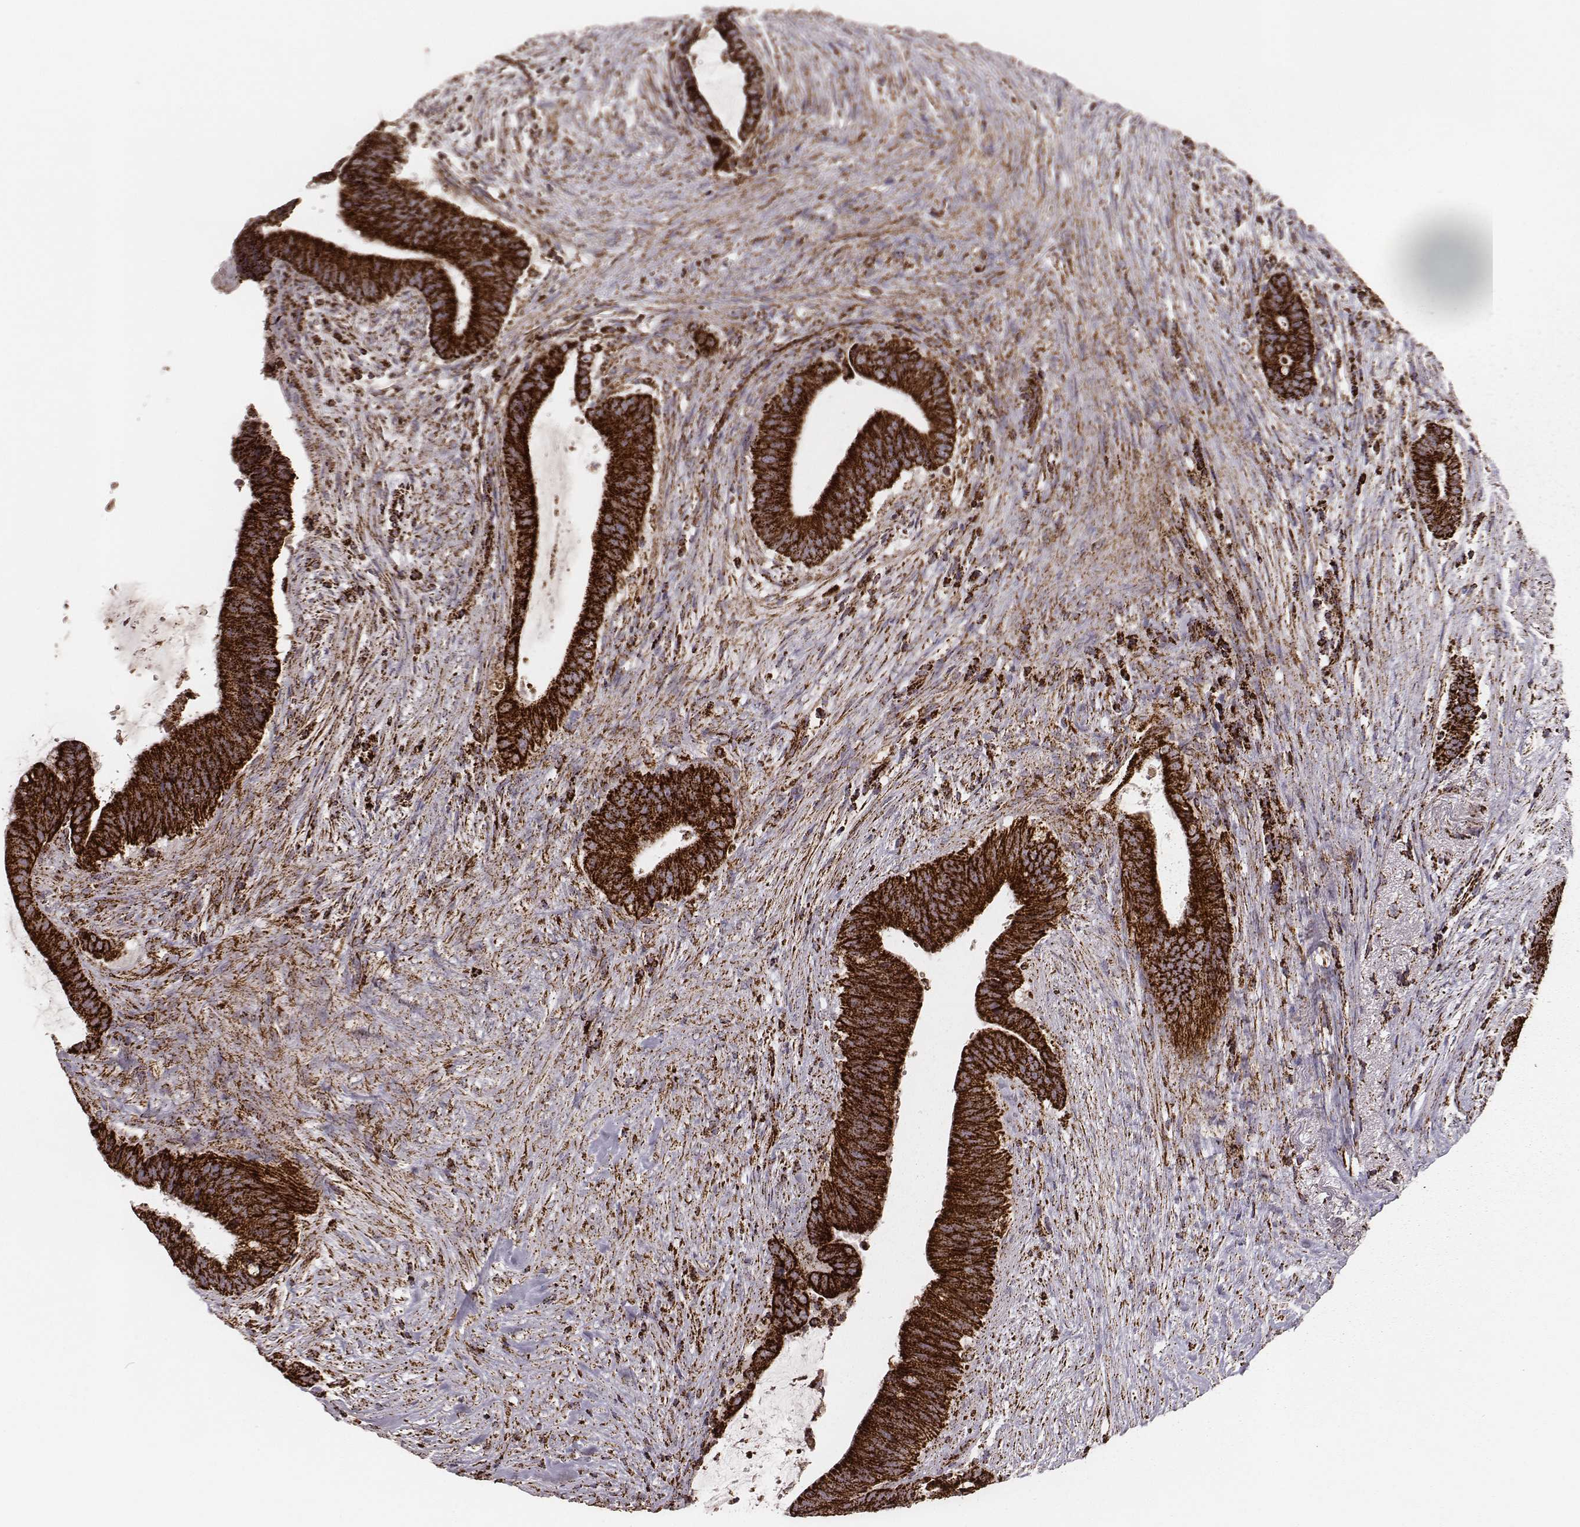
{"staining": {"intensity": "strong", "quantity": ">75%", "location": "cytoplasmic/membranous"}, "tissue": "colorectal cancer", "cell_type": "Tumor cells", "image_type": "cancer", "snomed": [{"axis": "morphology", "description": "Adenocarcinoma, NOS"}, {"axis": "topography", "description": "Colon"}], "caption": "High-power microscopy captured an immunohistochemistry image of adenocarcinoma (colorectal), revealing strong cytoplasmic/membranous positivity in about >75% of tumor cells.", "gene": "TUFM", "patient": {"sex": "female", "age": 43}}